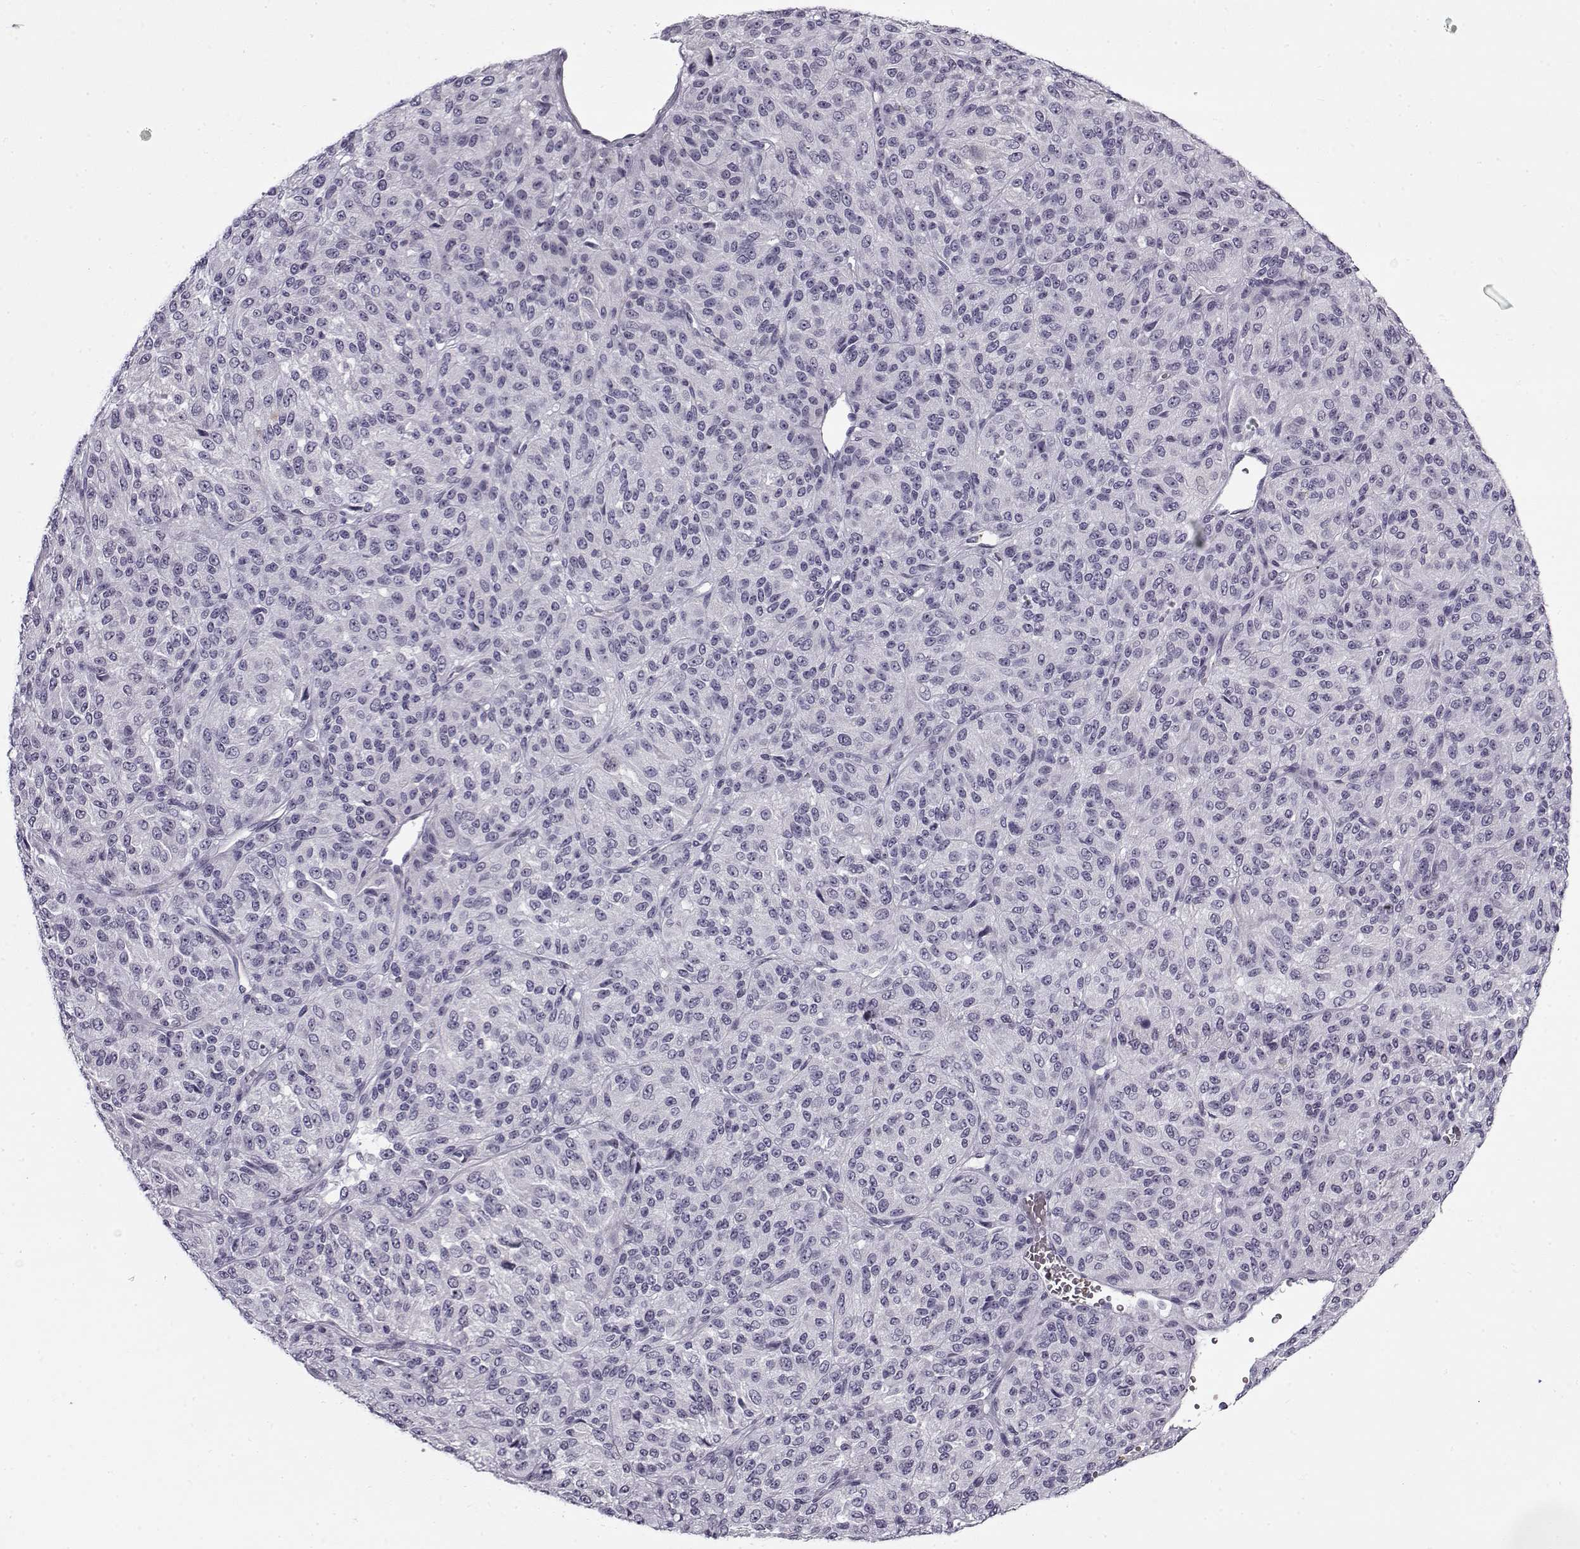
{"staining": {"intensity": "negative", "quantity": "none", "location": "none"}, "tissue": "melanoma", "cell_type": "Tumor cells", "image_type": "cancer", "snomed": [{"axis": "morphology", "description": "Malignant melanoma, Metastatic site"}, {"axis": "topography", "description": "Brain"}], "caption": "The image exhibits no staining of tumor cells in malignant melanoma (metastatic site).", "gene": "SNCA", "patient": {"sex": "female", "age": 56}}